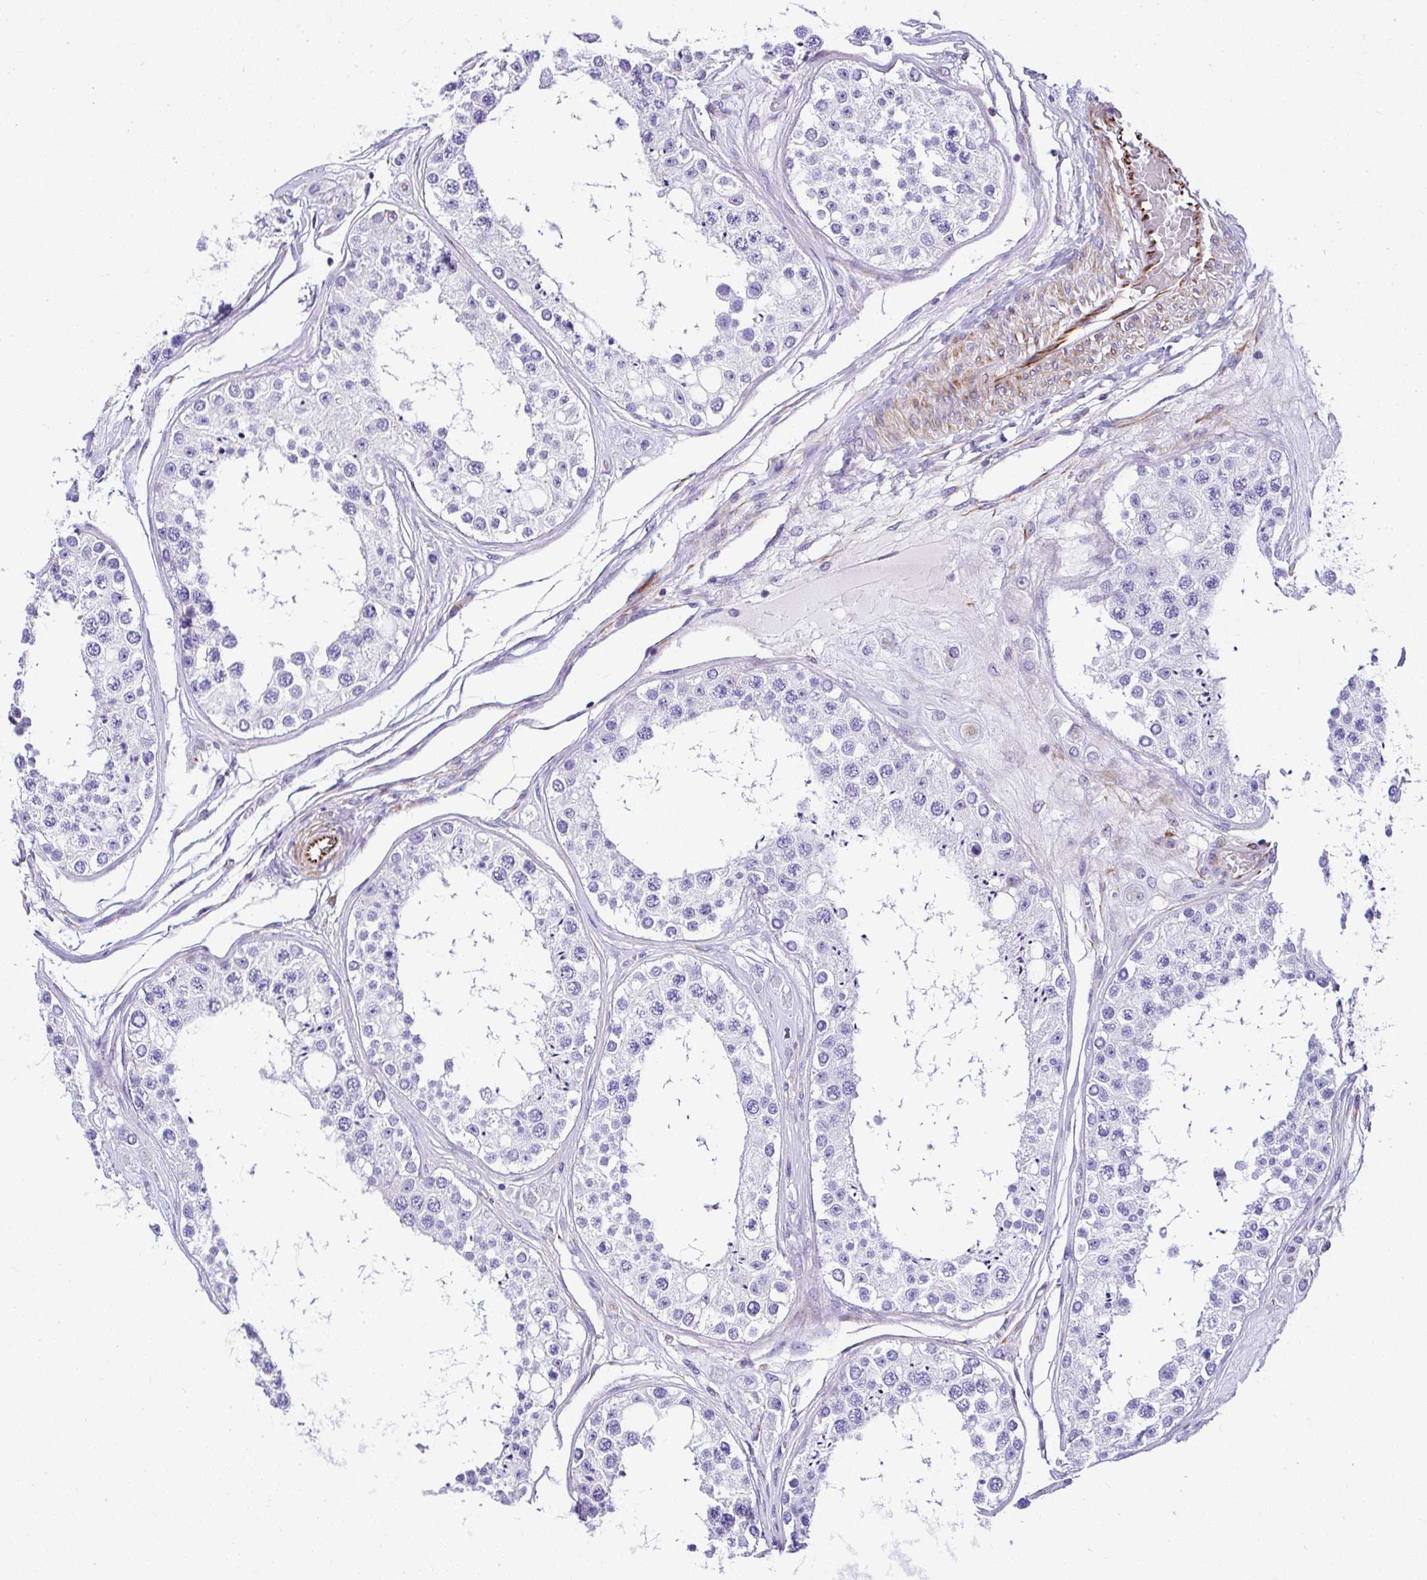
{"staining": {"intensity": "strong", "quantity": "<25%", "location": "cytoplasmic/membranous"}, "tissue": "testis", "cell_type": "Cells in seminiferous ducts", "image_type": "normal", "snomed": [{"axis": "morphology", "description": "Normal tissue, NOS"}, {"axis": "topography", "description": "Testis"}], "caption": "Protein expression analysis of unremarkable testis shows strong cytoplasmic/membranous positivity in about <25% of cells in seminiferous ducts. The protein is stained brown, and the nuclei are stained in blue (DAB IHC with brightfield microscopy, high magnification).", "gene": "DEPDC5", "patient": {"sex": "male", "age": 25}}